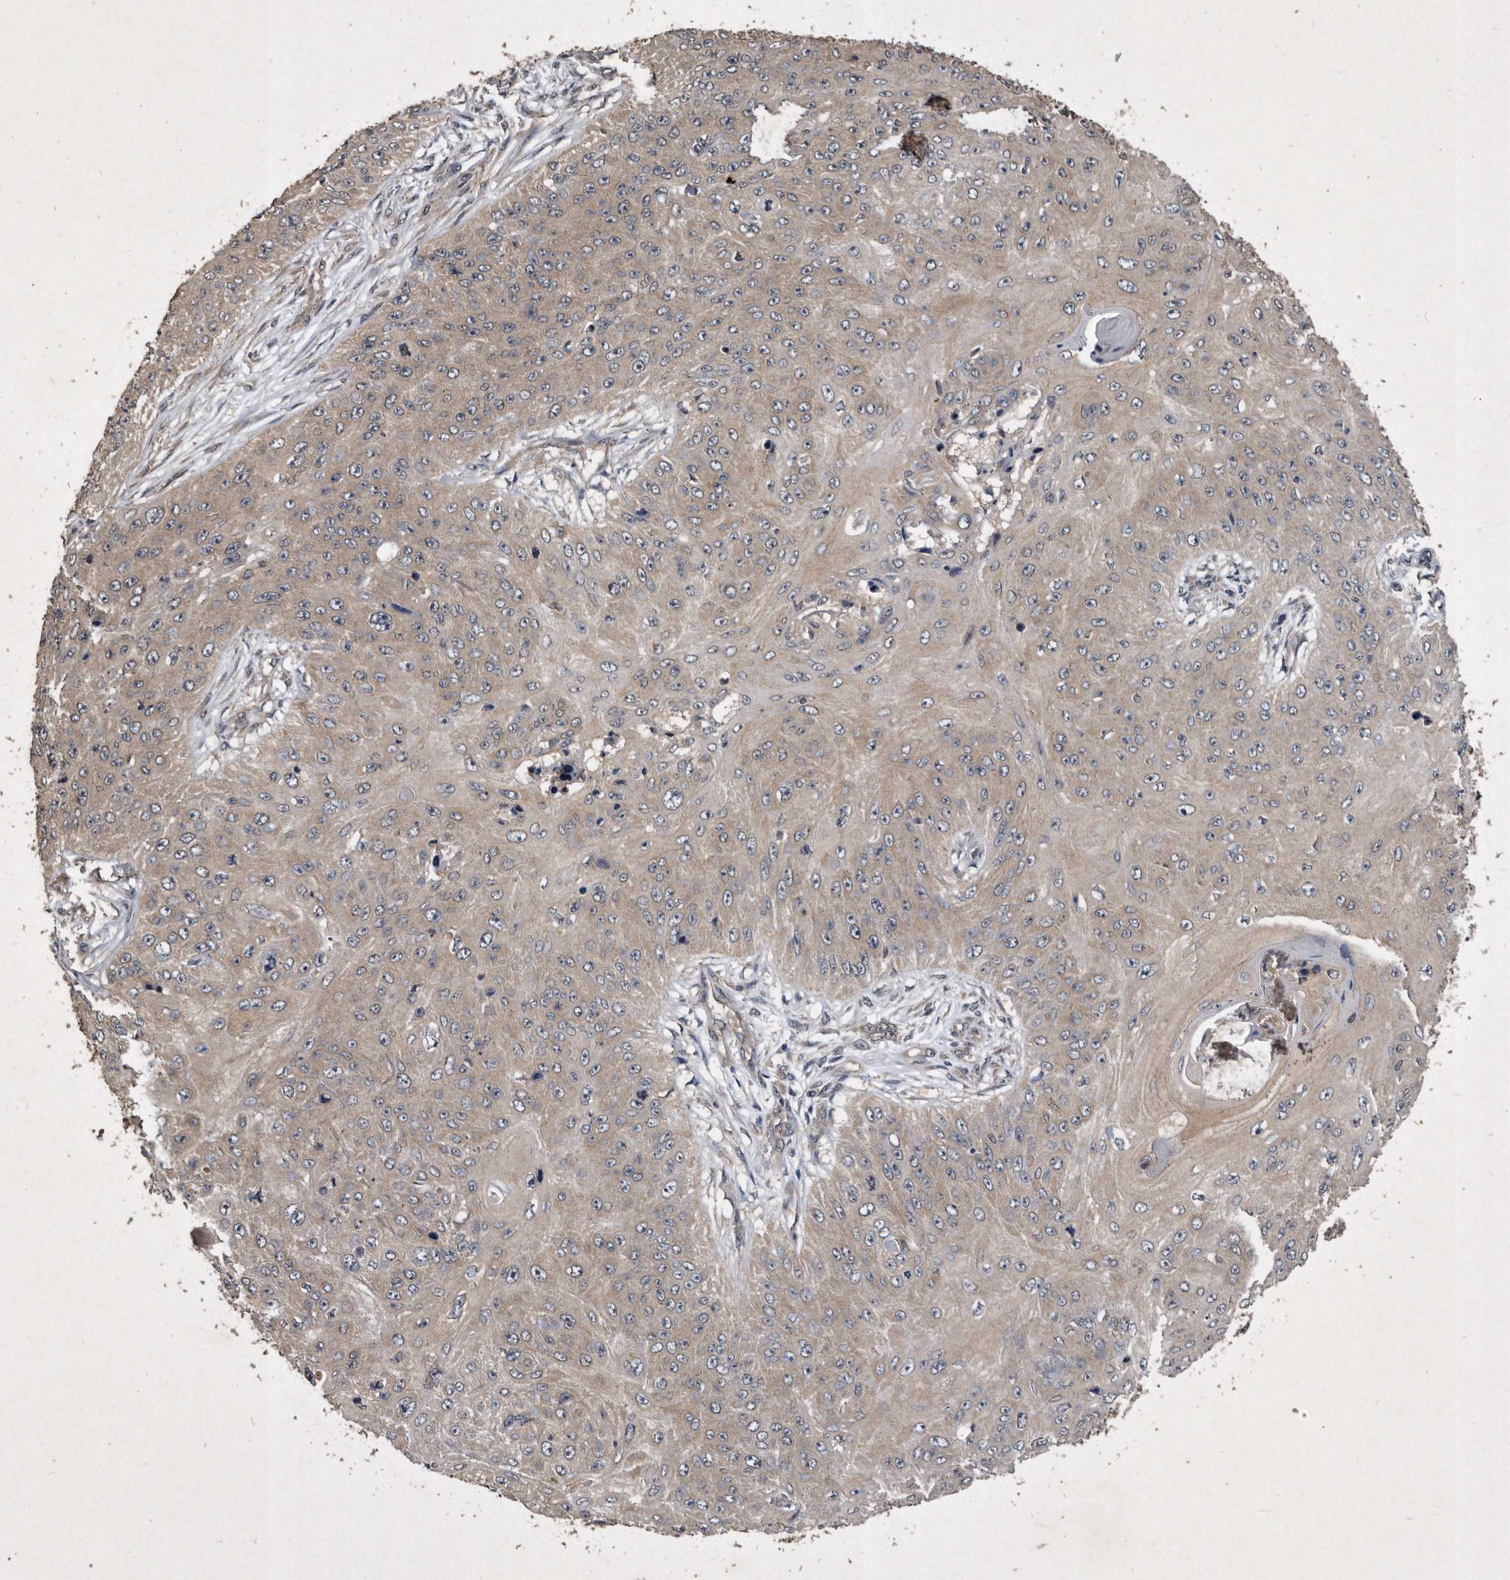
{"staining": {"intensity": "weak", "quantity": "25%-75%", "location": "cytoplasmic/membranous"}, "tissue": "skin cancer", "cell_type": "Tumor cells", "image_type": "cancer", "snomed": [{"axis": "morphology", "description": "Squamous cell carcinoma, NOS"}, {"axis": "topography", "description": "Skin"}], "caption": "About 25%-75% of tumor cells in human squamous cell carcinoma (skin) show weak cytoplasmic/membranous protein expression as visualized by brown immunohistochemical staining.", "gene": "NRBP1", "patient": {"sex": "female", "age": 80}}